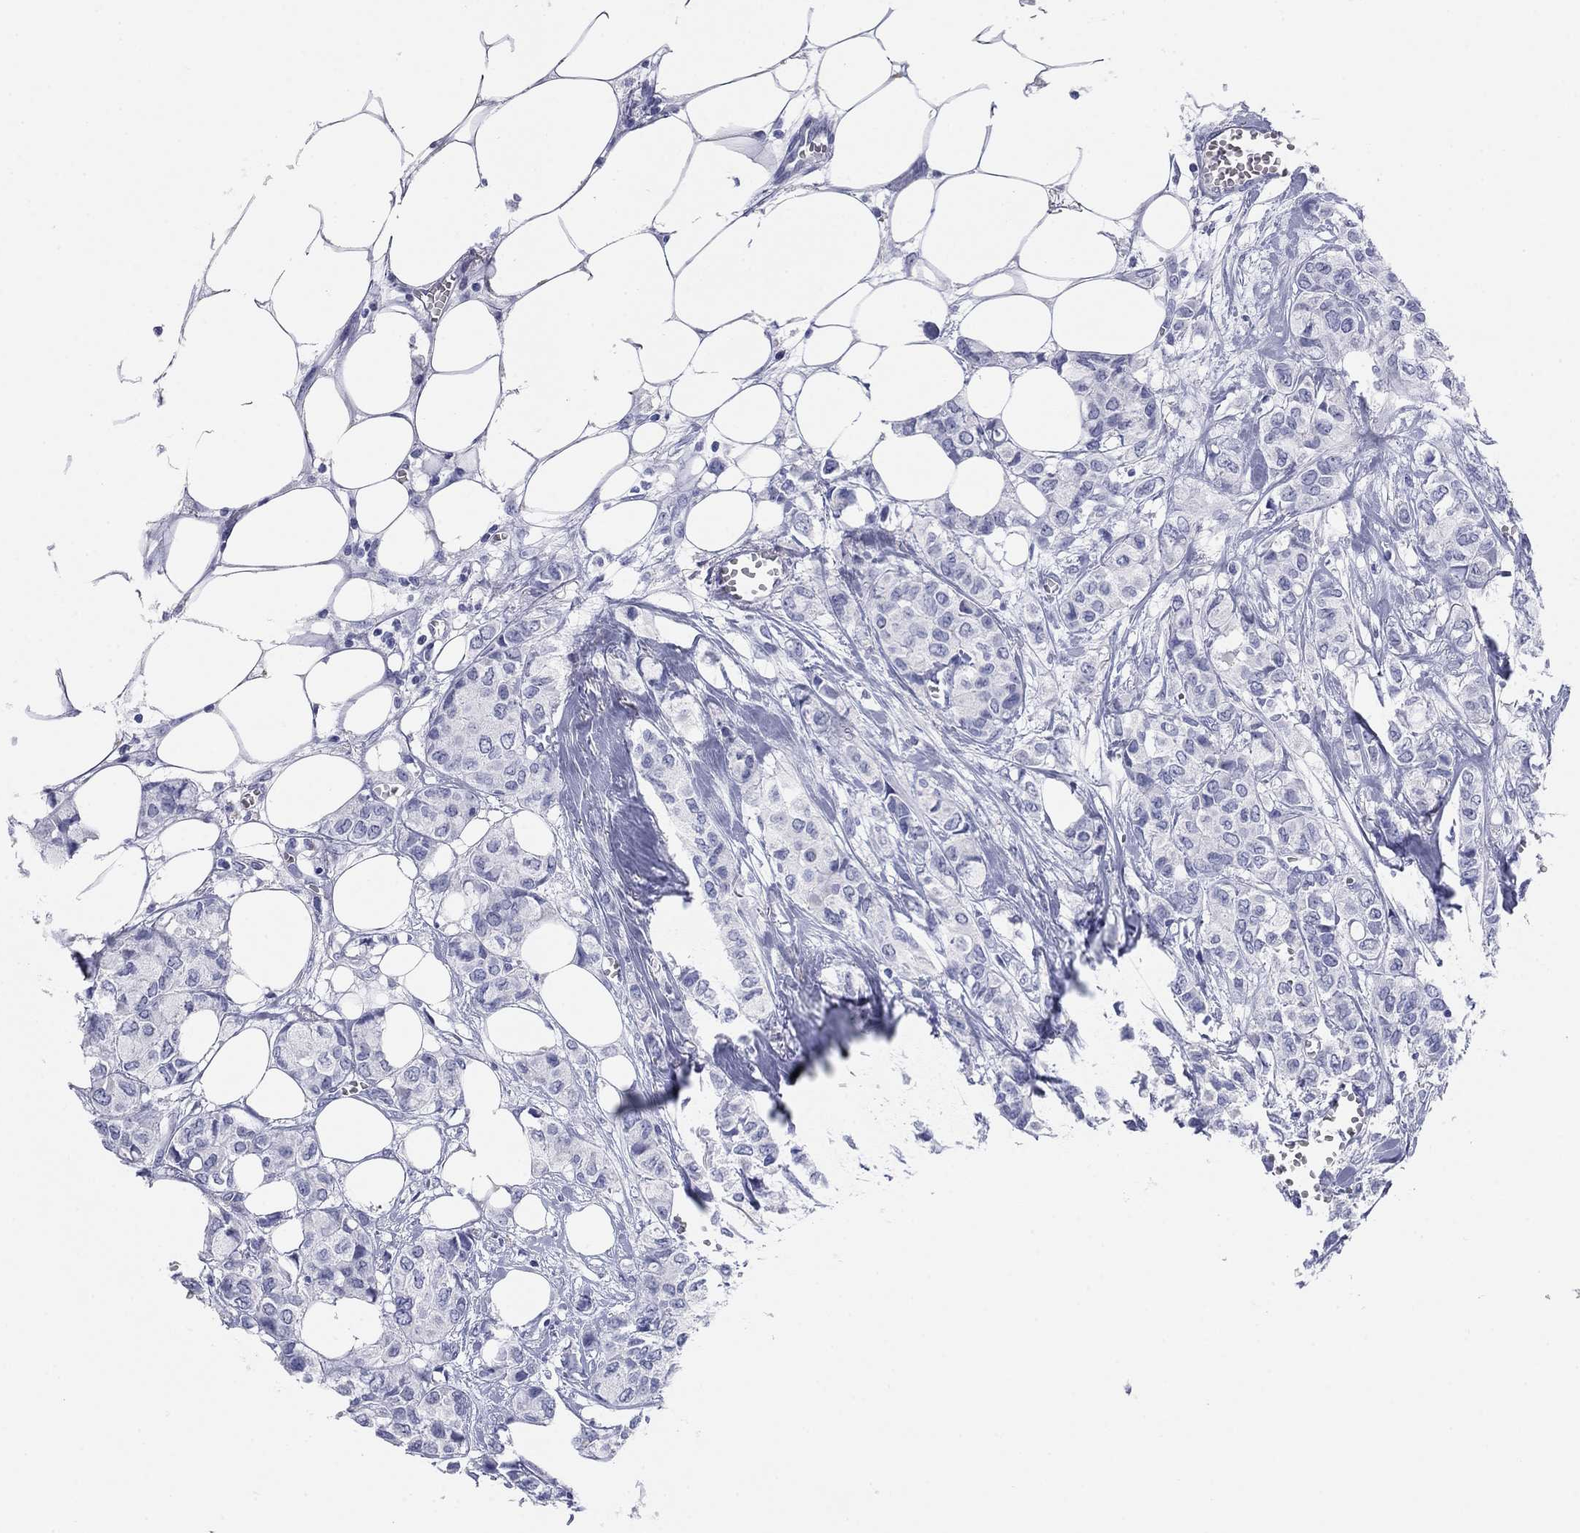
{"staining": {"intensity": "negative", "quantity": "none", "location": "none"}, "tissue": "breast cancer", "cell_type": "Tumor cells", "image_type": "cancer", "snomed": [{"axis": "morphology", "description": "Duct carcinoma"}, {"axis": "topography", "description": "Breast"}], "caption": "Immunohistochemical staining of breast cancer demonstrates no significant expression in tumor cells.", "gene": "KCNH1", "patient": {"sex": "female", "age": 85}}